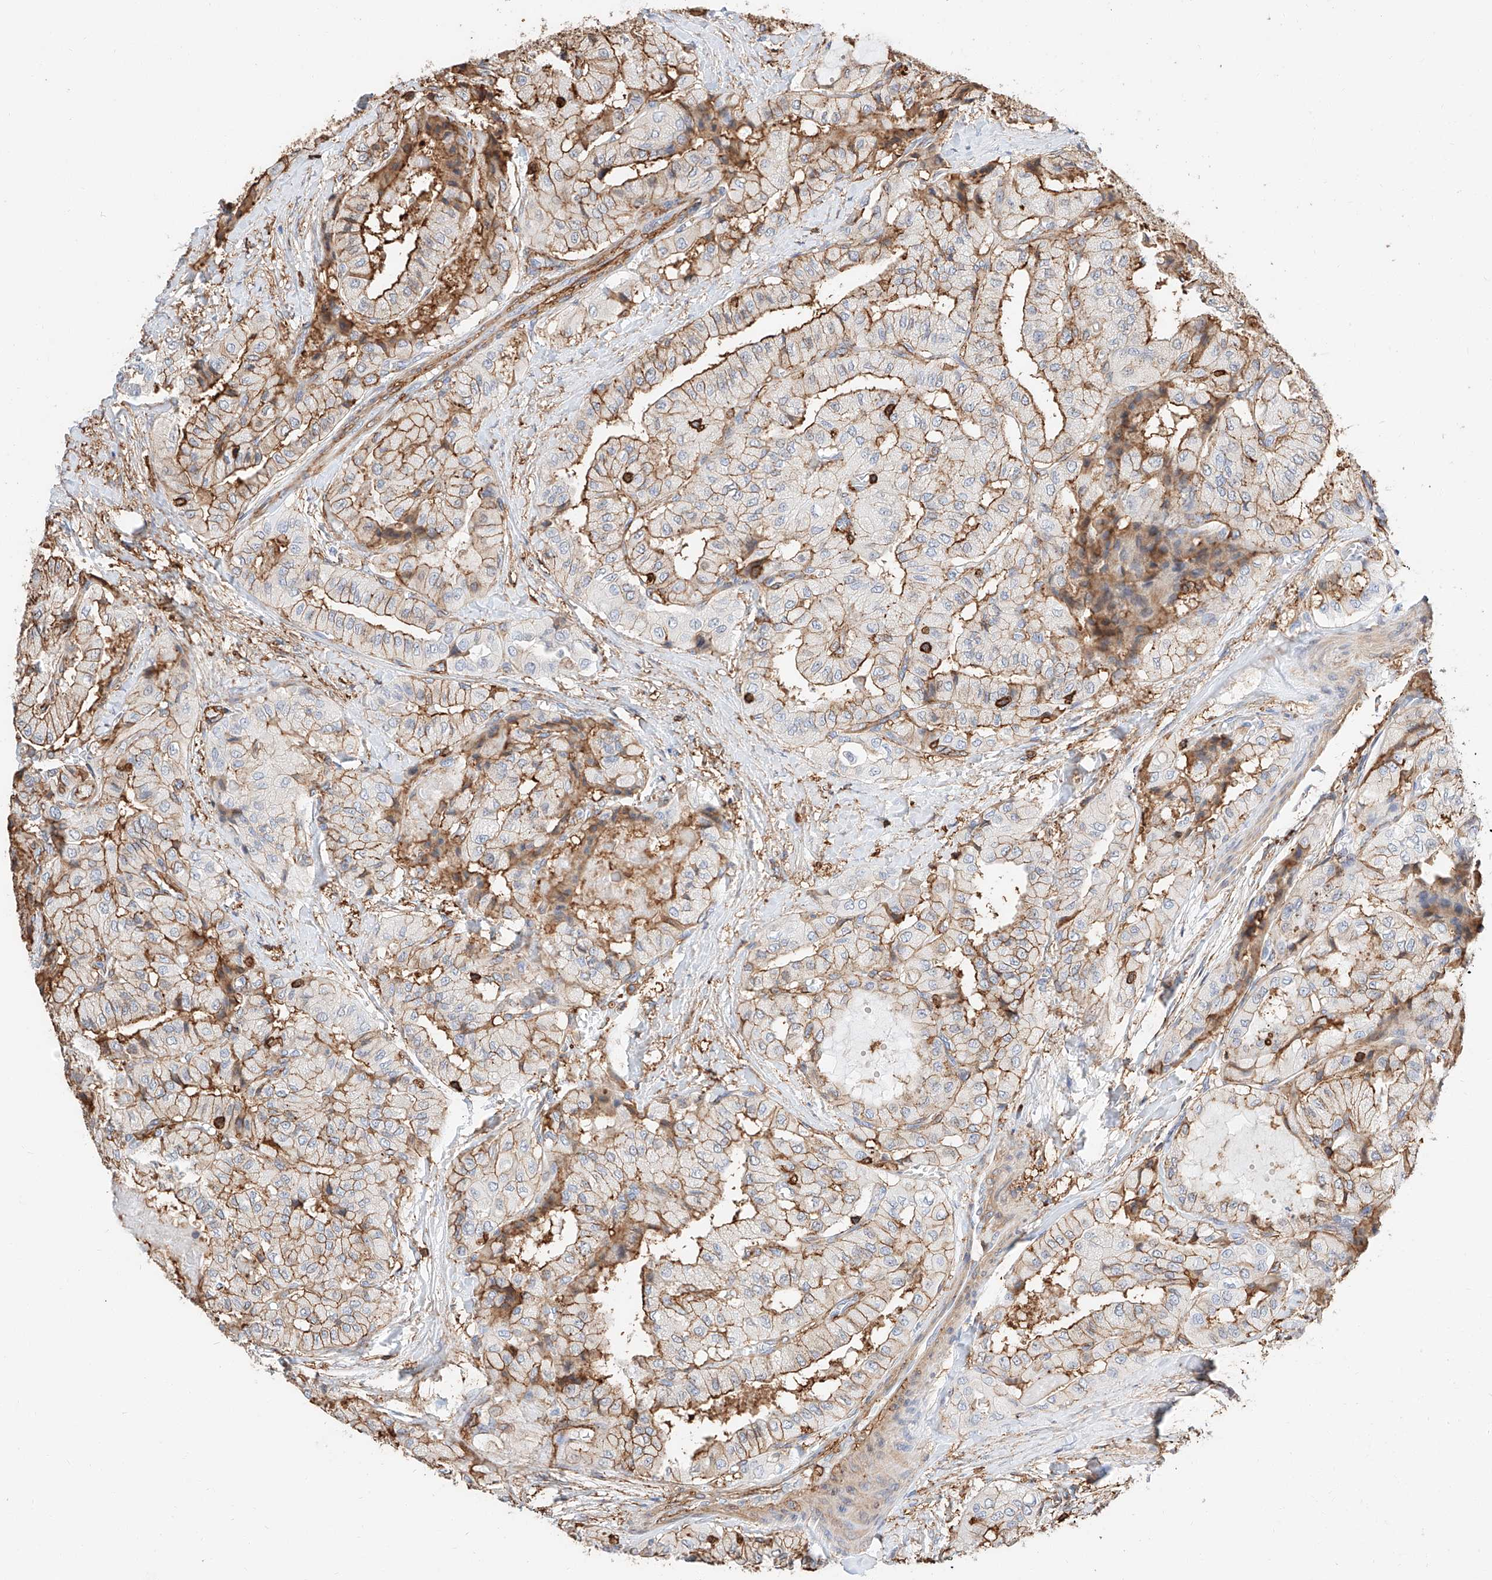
{"staining": {"intensity": "moderate", "quantity": ">75%", "location": "cytoplasmic/membranous"}, "tissue": "thyroid cancer", "cell_type": "Tumor cells", "image_type": "cancer", "snomed": [{"axis": "morphology", "description": "Papillary adenocarcinoma, NOS"}, {"axis": "topography", "description": "Thyroid gland"}], "caption": "A photomicrograph of human thyroid cancer stained for a protein shows moderate cytoplasmic/membranous brown staining in tumor cells. Using DAB (3,3'-diaminobenzidine) (brown) and hematoxylin (blue) stains, captured at high magnification using brightfield microscopy.", "gene": "WFS1", "patient": {"sex": "female", "age": 59}}